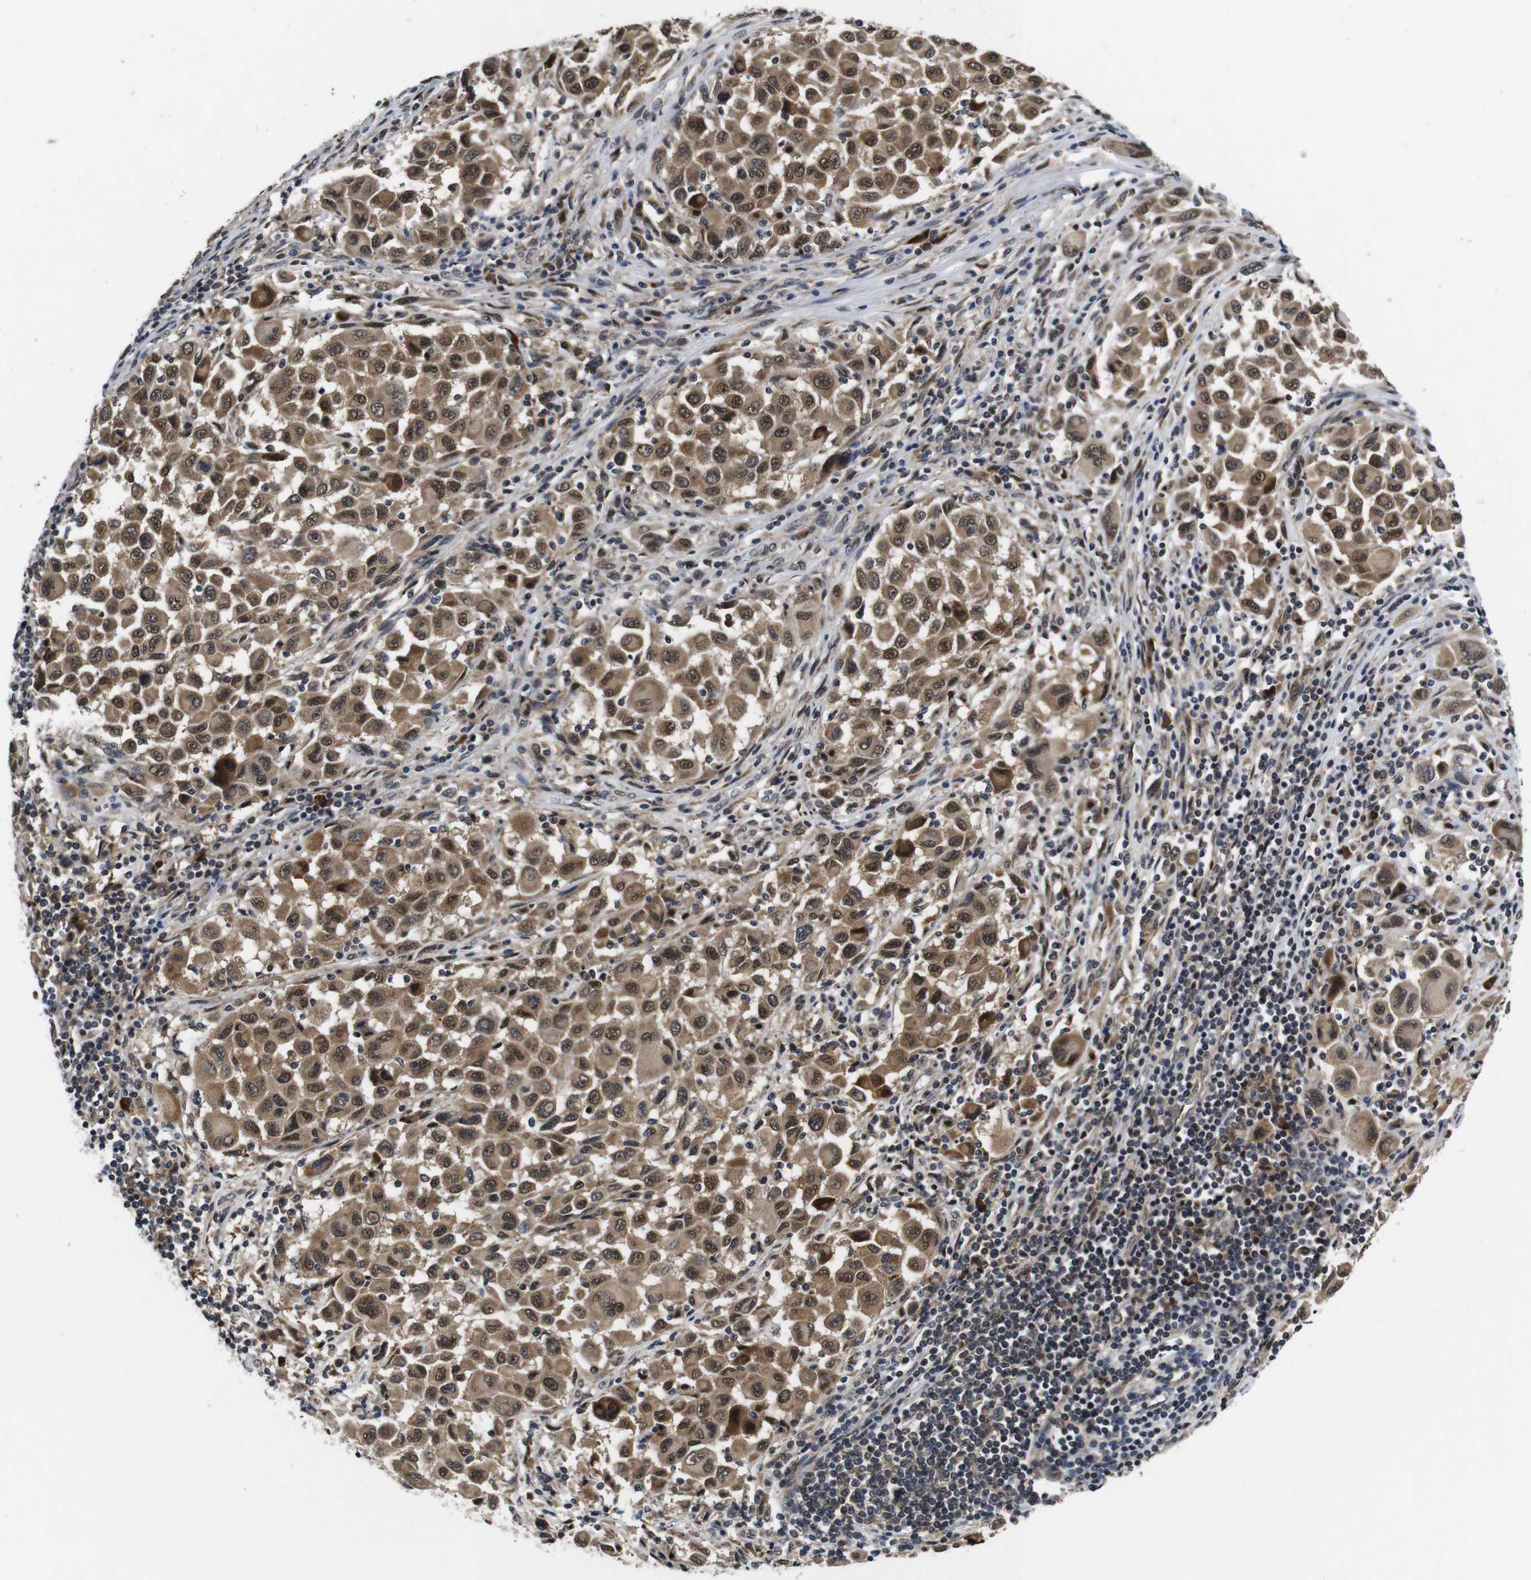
{"staining": {"intensity": "moderate", "quantity": ">75%", "location": "cytoplasmic/membranous,nuclear"}, "tissue": "melanoma", "cell_type": "Tumor cells", "image_type": "cancer", "snomed": [{"axis": "morphology", "description": "Malignant melanoma, Metastatic site"}, {"axis": "topography", "description": "Lymph node"}], "caption": "Malignant melanoma (metastatic site) was stained to show a protein in brown. There is medium levels of moderate cytoplasmic/membranous and nuclear expression in approximately >75% of tumor cells.", "gene": "ZBTB46", "patient": {"sex": "male", "age": 61}}